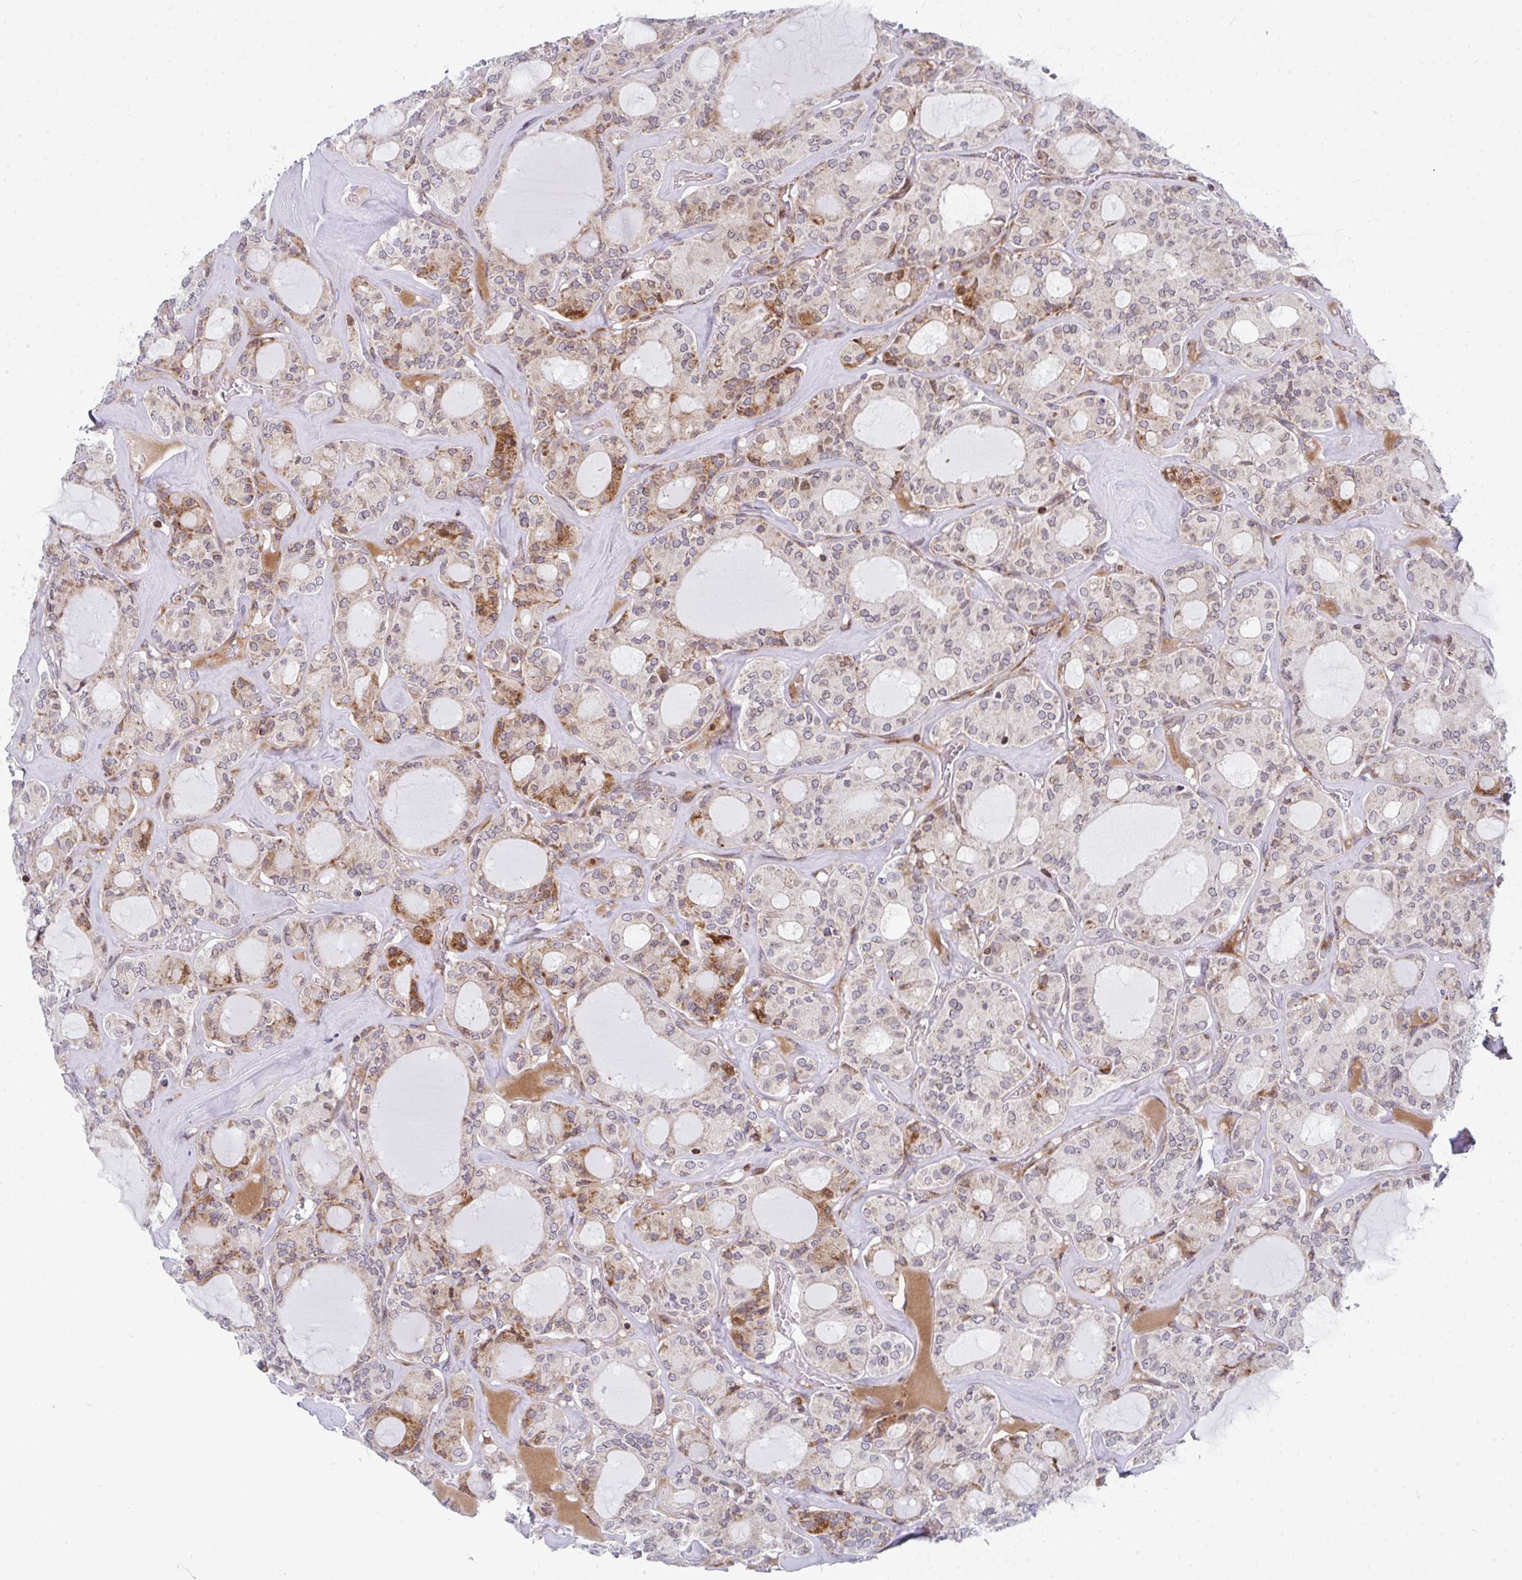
{"staining": {"intensity": "strong", "quantity": "<25%", "location": "cytoplasmic/membranous"}, "tissue": "thyroid cancer", "cell_type": "Tumor cells", "image_type": "cancer", "snomed": [{"axis": "morphology", "description": "Papillary adenocarcinoma, NOS"}, {"axis": "topography", "description": "Thyroid gland"}], "caption": "The photomicrograph exhibits immunohistochemical staining of thyroid cancer. There is strong cytoplasmic/membranous staining is appreciated in approximately <25% of tumor cells. The staining was performed using DAB, with brown indicating positive protein expression. Nuclei are stained blue with hematoxylin.", "gene": "PRKCH", "patient": {"sex": "male", "age": 87}}